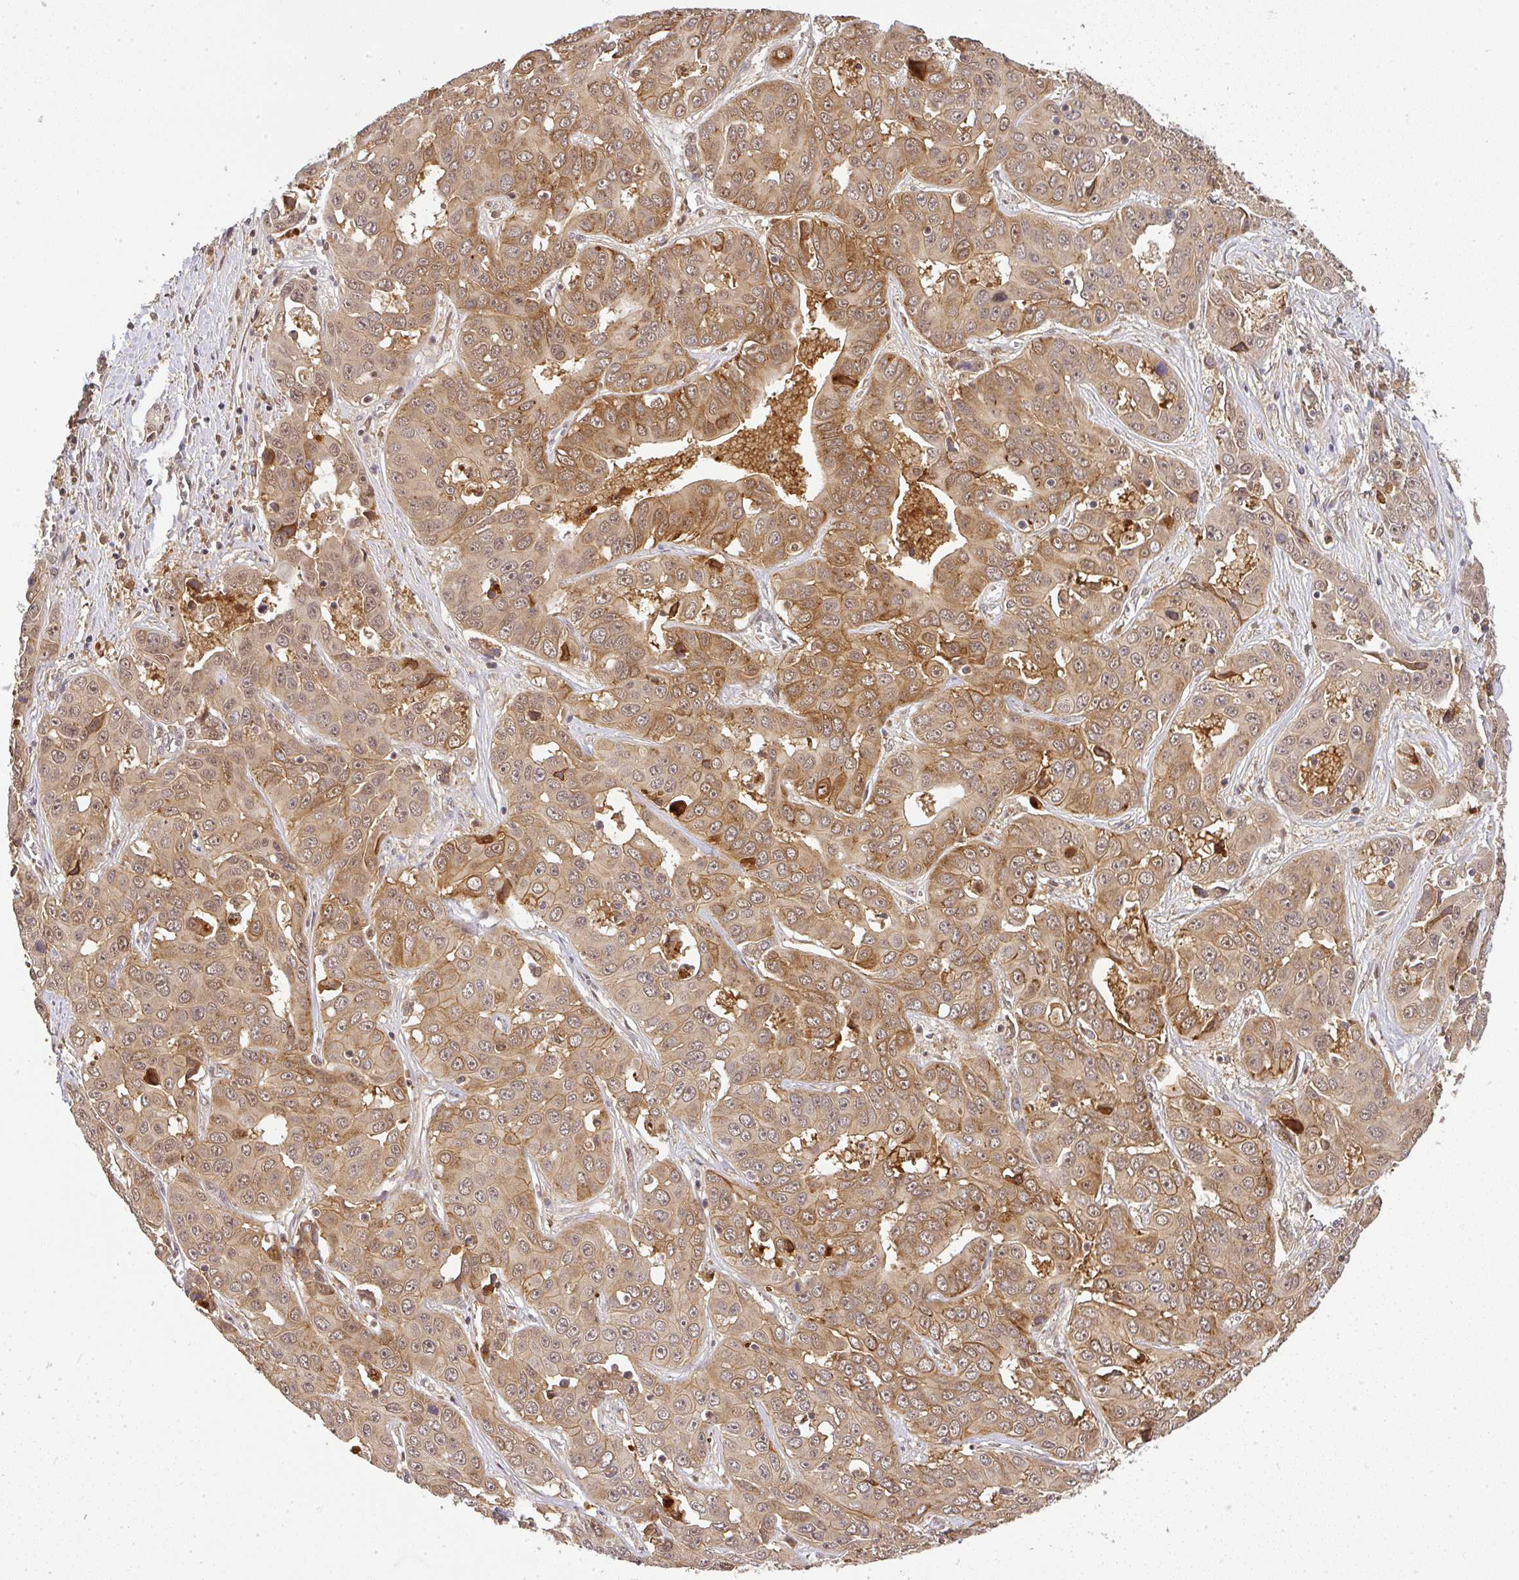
{"staining": {"intensity": "moderate", "quantity": ">75%", "location": "cytoplasmic/membranous"}, "tissue": "liver cancer", "cell_type": "Tumor cells", "image_type": "cancer", "snomed": [{"axis": "morphology", "description": "Cholangiocarcinoma"}, {"axis": "topography", "description": "Liver"}], "caption": "Immunohistochemistry micrograph of liver cancer (cholangiocarcinoma) stained for a protein (brown), which exhibits medium levels of moderate cytoplasmic/membranous staining in approximately >75% of tumor cells.", "gene": "FAM153A", "patient": {"sex": "female", "age": 52}}